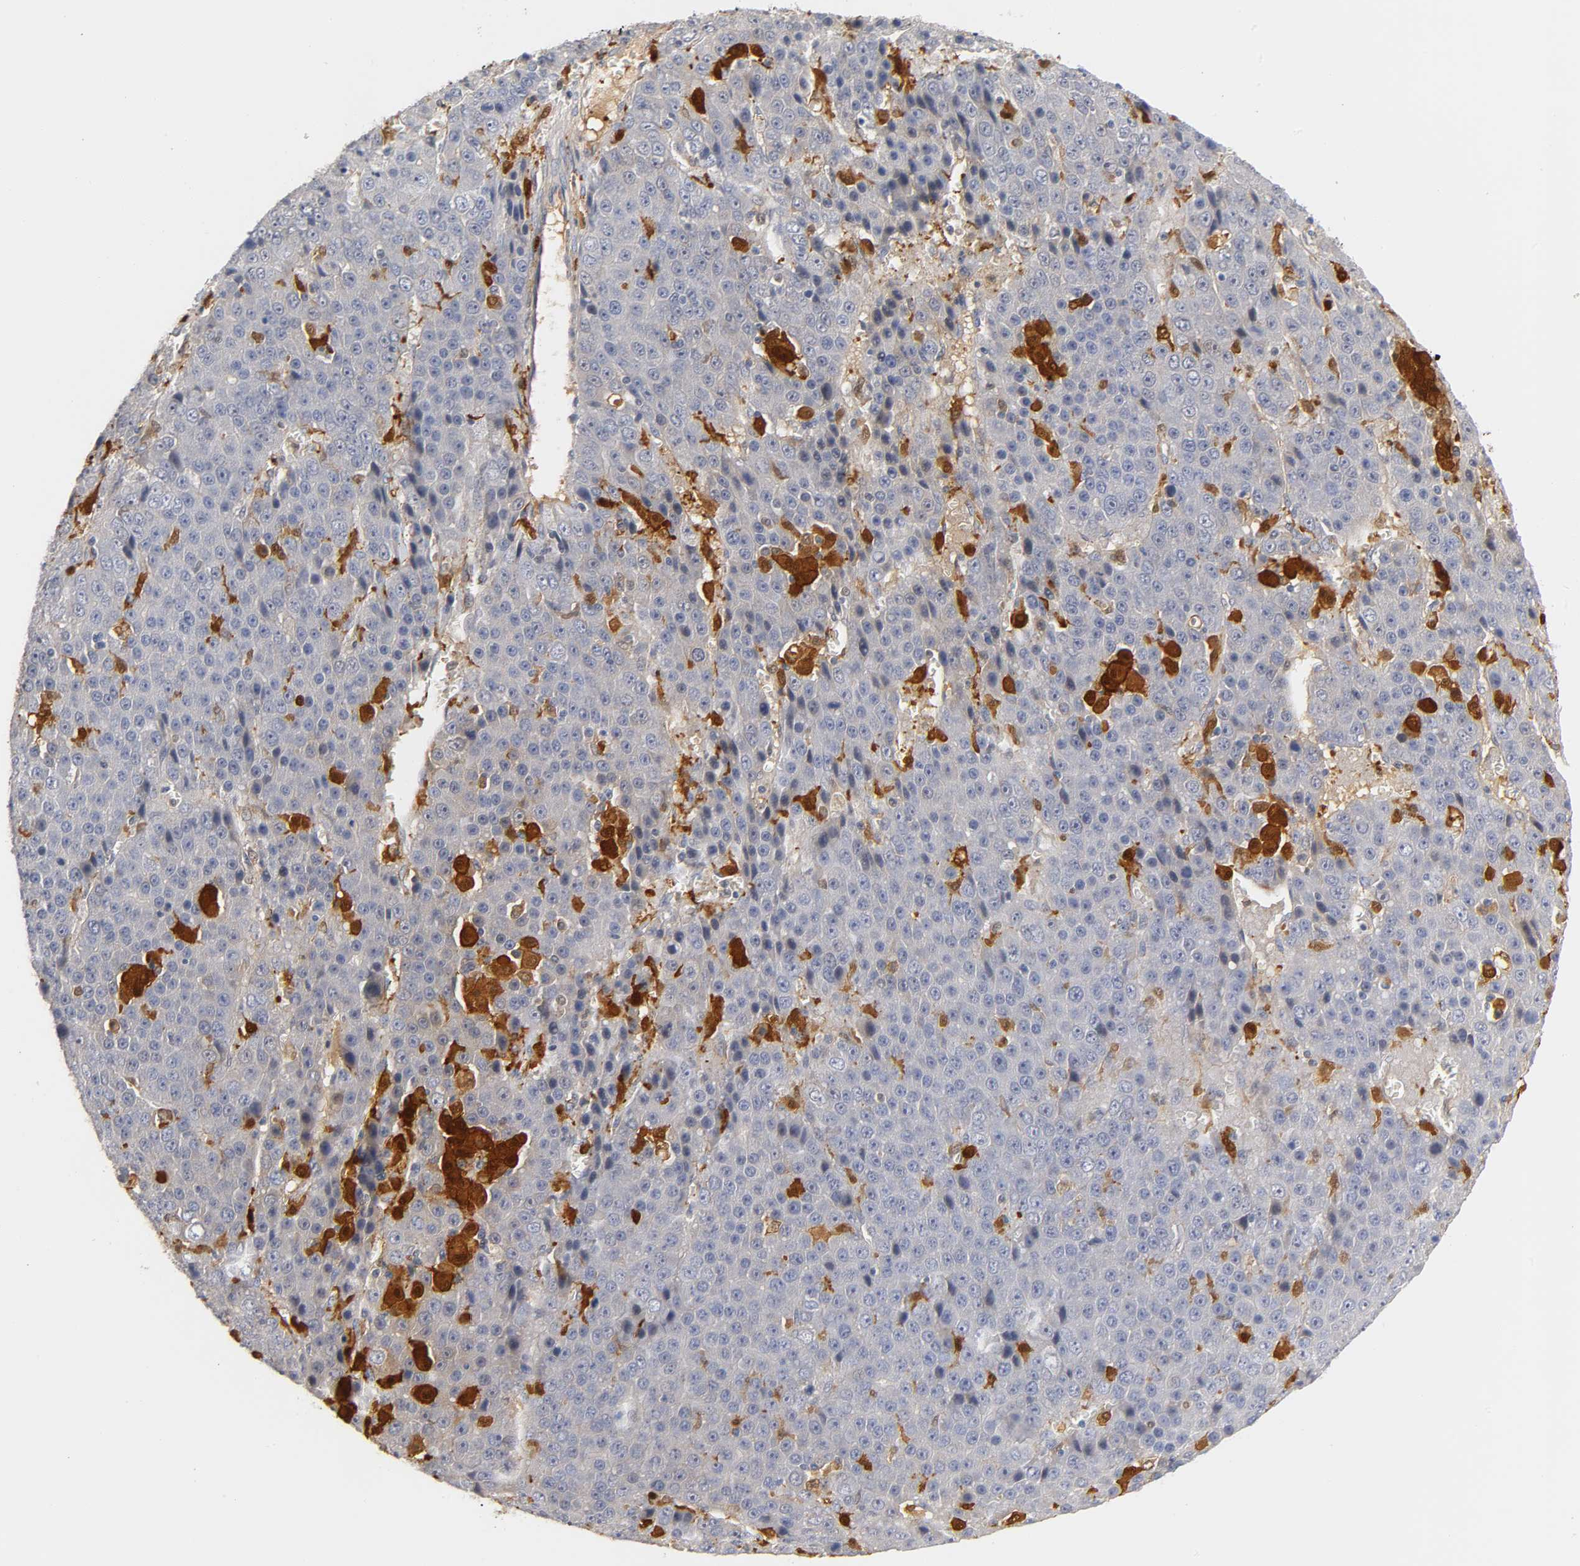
{"staining": {"intensity": "weak", "quantity": "<25%", "location": "cytoplasmic/membranous"}, "tissue": "liver cancer", "cell_type": "Tumor cells", "image_type": "cancer", "snomed": [{"axis": "morphology", "description": "Carcinoma, Hepatocellular, NOS"}, {"axis": "topography", "description": "Liver"}], "caption": "An image of human liver cancer (hepatocellular carcinoma) is negative for staining in tumor cells. (Stains: DAB (3,3'-diaminobenzidine) IHC with hematoxylin counter stain, Microscopy: brightfield microscopy at high magnification).", "gene": "IL18", "patient": {"sex": "female", "age": 53}}